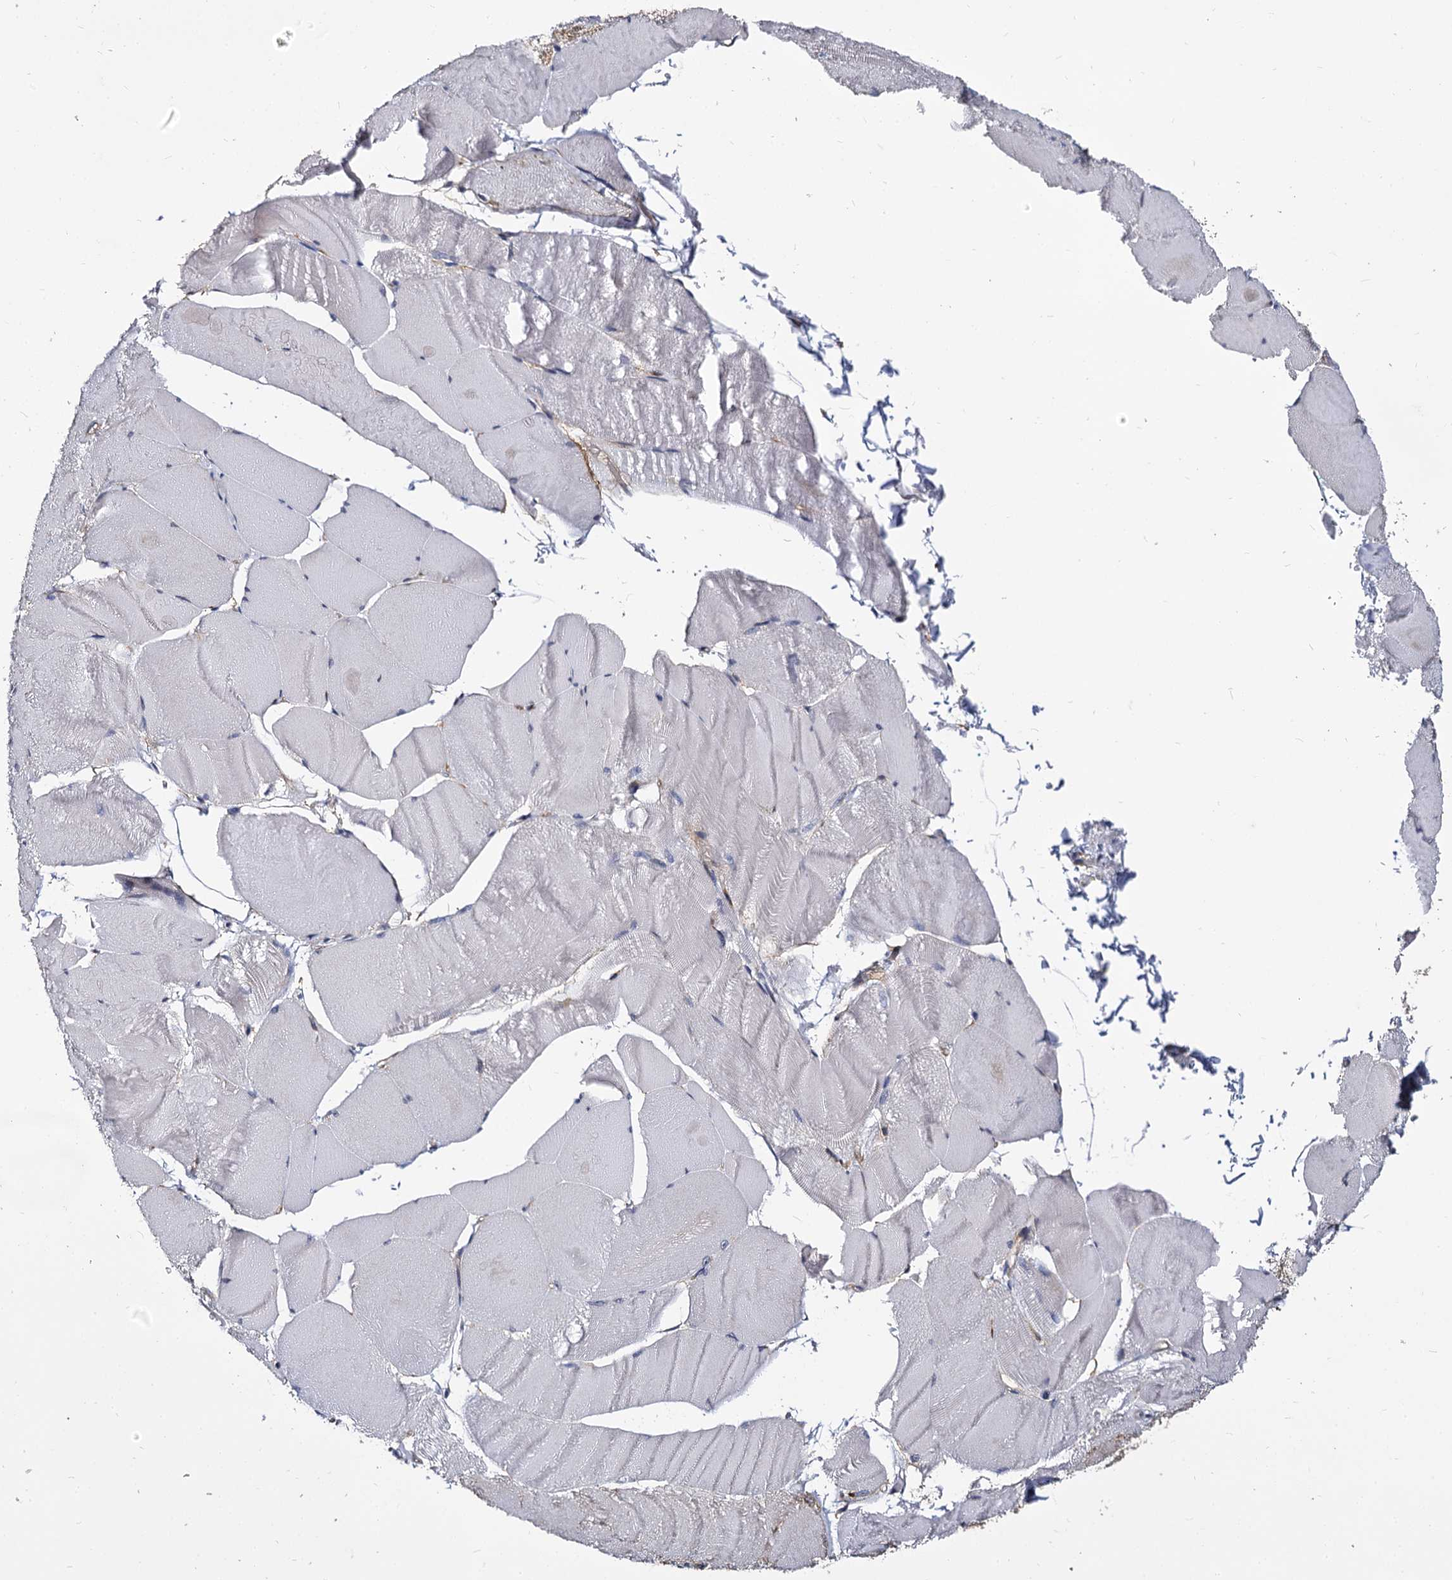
{"staining": {"intensity": "negative", "quantity": "none", "location": "none"}, "tissue": "skeletal muscle", "cell_type": "Myocytes", "image_type": "normal", "snomed": [{"axis": "morphology", "description": "Normal tissue, NOS"}, {"axis": "morphology", "description": "Basal cell carcinoma"}, {"axis": "topography", "description": "Skeletal muscle"}], "caption": "Myocytes show no significant positivity in benign skeletal muscle. (IHC, brightfield microscopy, high magnification).", "gene": "CBFB", "patient": {"sex": "female", "age": 64}}